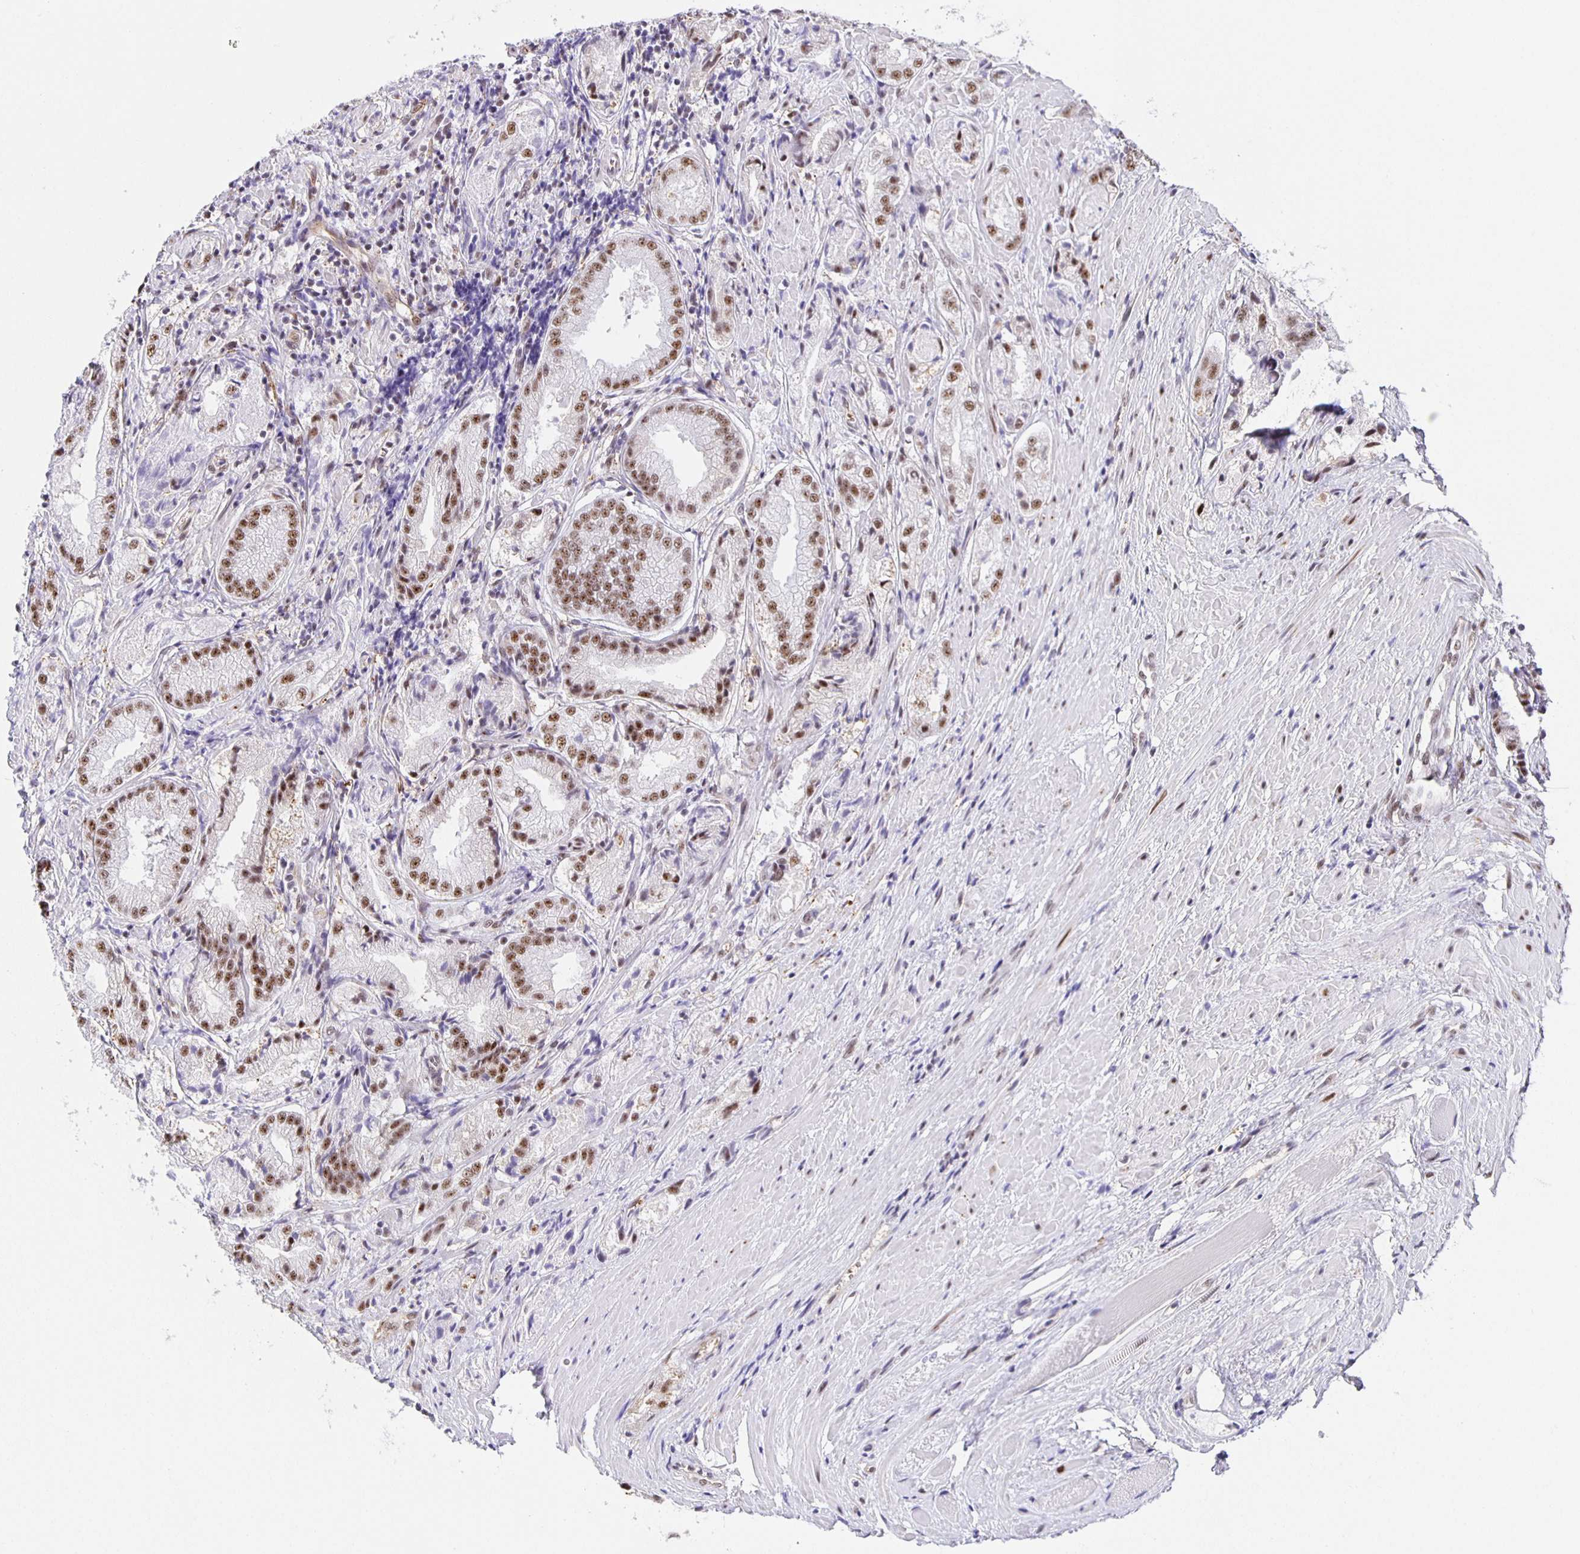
{"staining": {"intensity": "moderate", "quantity": ">75%", "location": "nuclear"}, "tissue": "prostate cancer", "cell_type": "Tumor cells", "image_type": "cancer", "snomed": [{"axis": "morphology", "description": "Adenocarcinoma, High grade"}, {"axis": "topography", "description": "Prostate"}], "caption": "Immunohistochemical staining of adenocarcinoma (high-grade) (prostate) exhibits medium levels of moderate nuclear protein staining in approximately >75% of tumor cells.", "gene": "ZRANB2", "patient": {"sex": "male", "age": 61}}